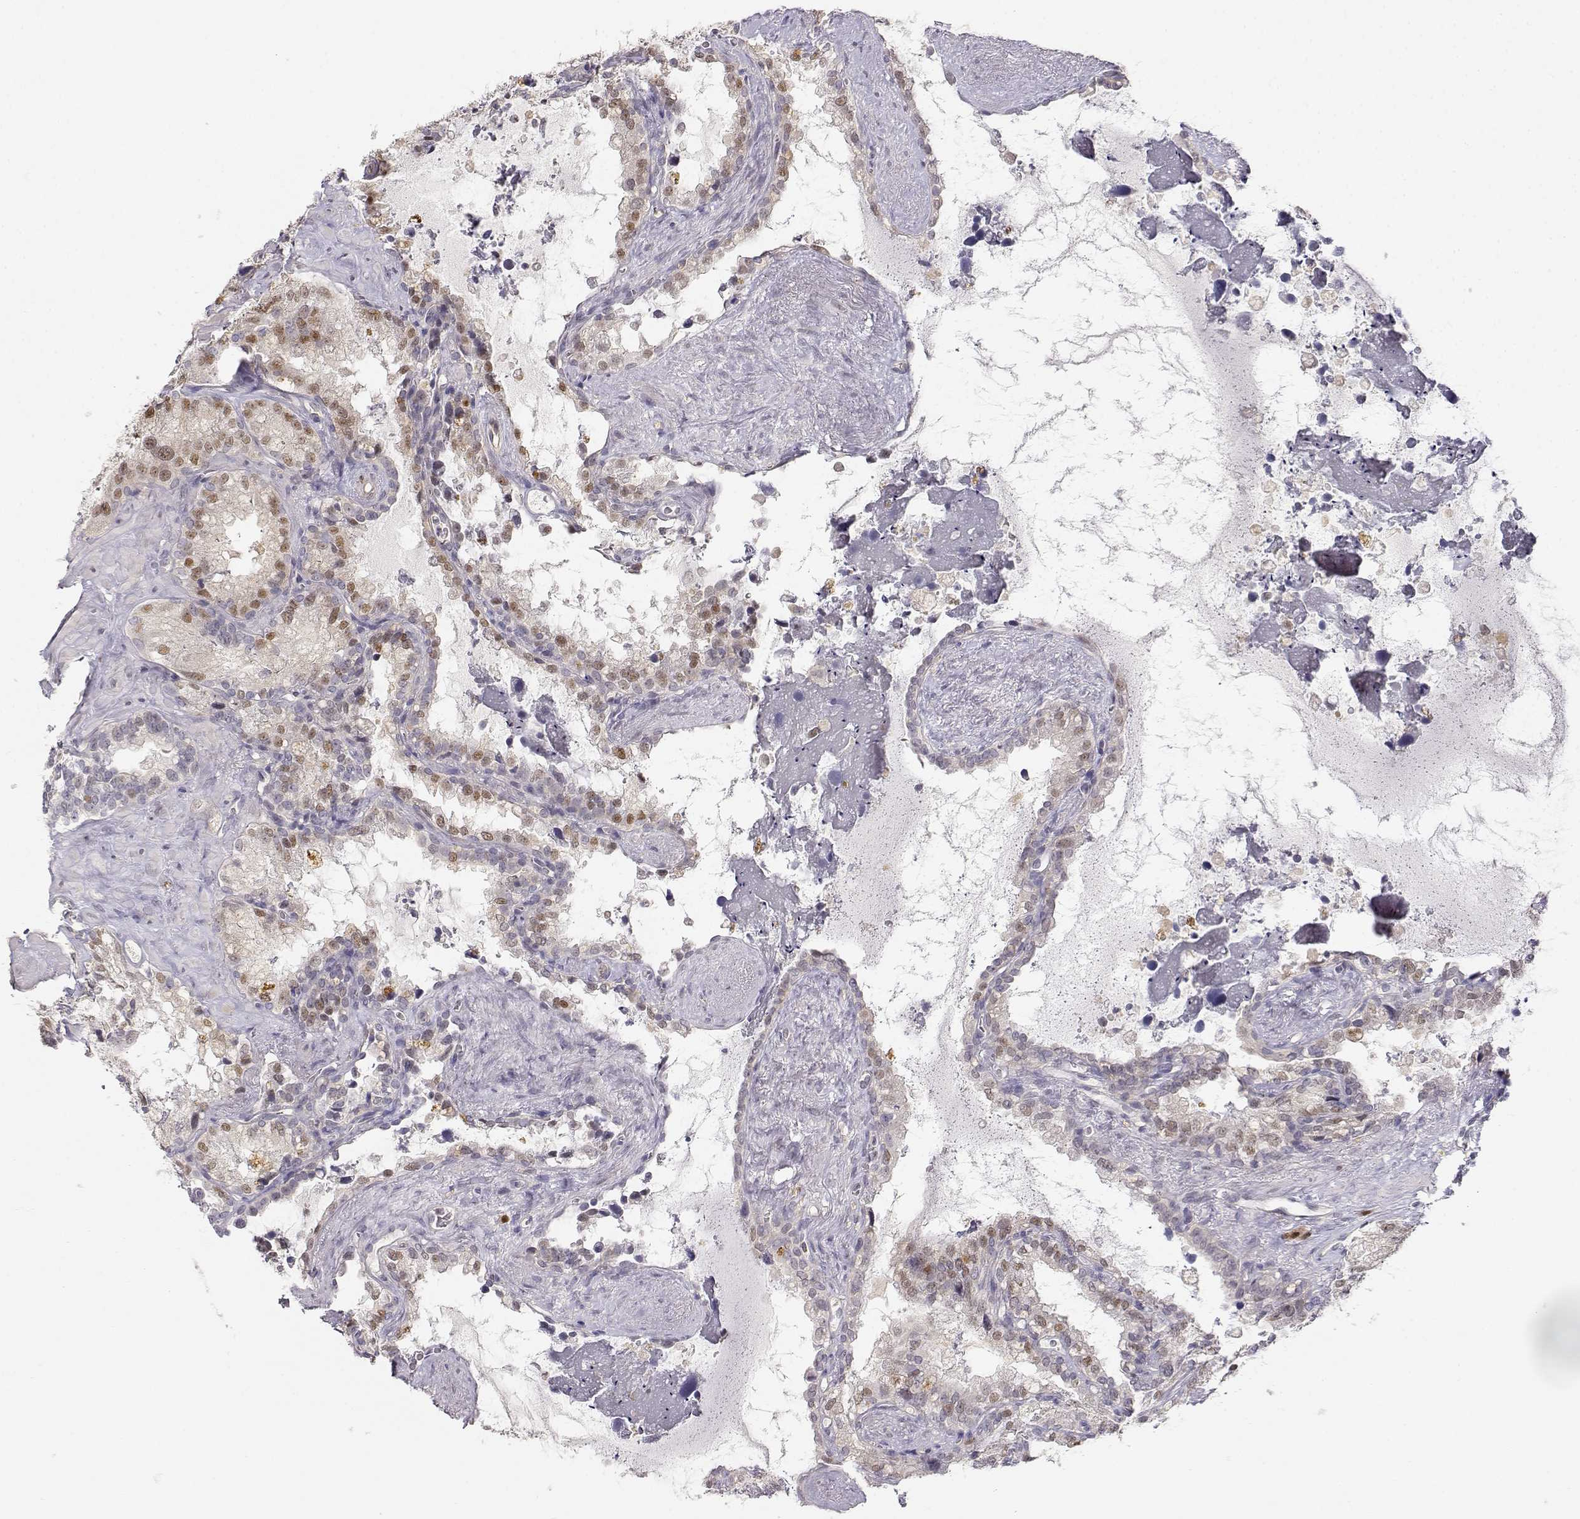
{"staining": {"intensity": "moderate", "quantity": "<25%", "location": "nuclear"}, "tissue": "seminal vesicle", "cell_type": "Glandular cells", "image_type": "normal", "snomed": [{"axis": "morphology", "description": "Normal tissue, NOS"}, {"axis": "topography", "description": "Seminal veicle"}], "caption": "Protein staining of normal seminal vesicle demonstrates moderate nuclear positivity in about <25% of glandular cells.", "gene": "EAF2", "patient": {"sex": "male", "age": 71}}